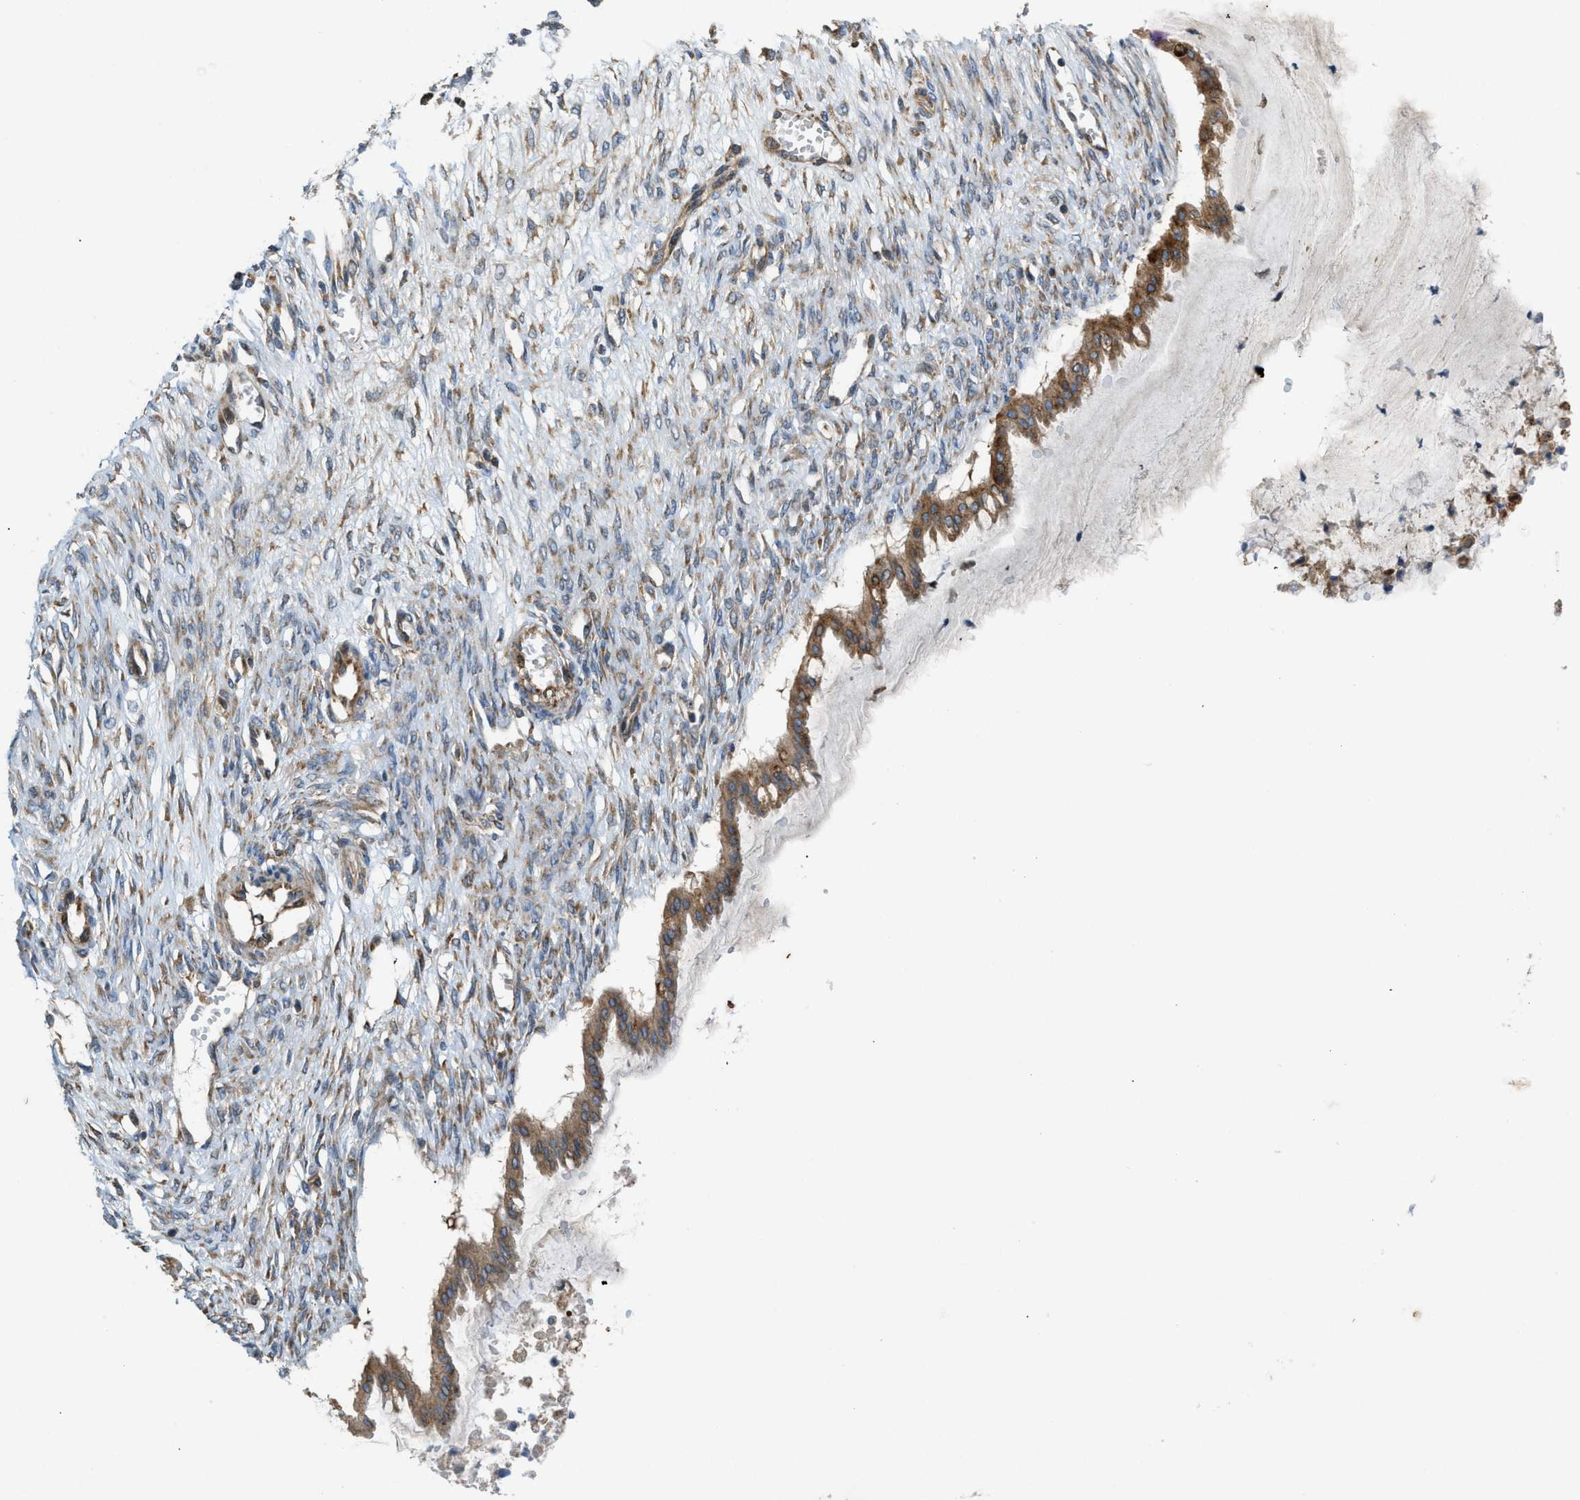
{"staining": {"intensity": "moderate", "quantity": ">75%", "location": "cytoplasmic/membranous"}, "tissue": "ovarian cancer", "cell_type": "Tumor cells", "image_type": "cancer", "snomed": [{"axis": "morphology", "description": "Cystadenocarcinoma, mucinous, NOS"}, {"axis": "topography", "description": "Ovary"}], "caption": "IHC micrograph of human ovarian cancer (mucinous cystadenocarcinoma) stained for a protein (brown), which reveals medium levels of moderate cytoplasmic/membranous expression in approximately >75% of tumor cells.", "gene": "TMEM68", "patient": {"sex": "female", "age": 73}}